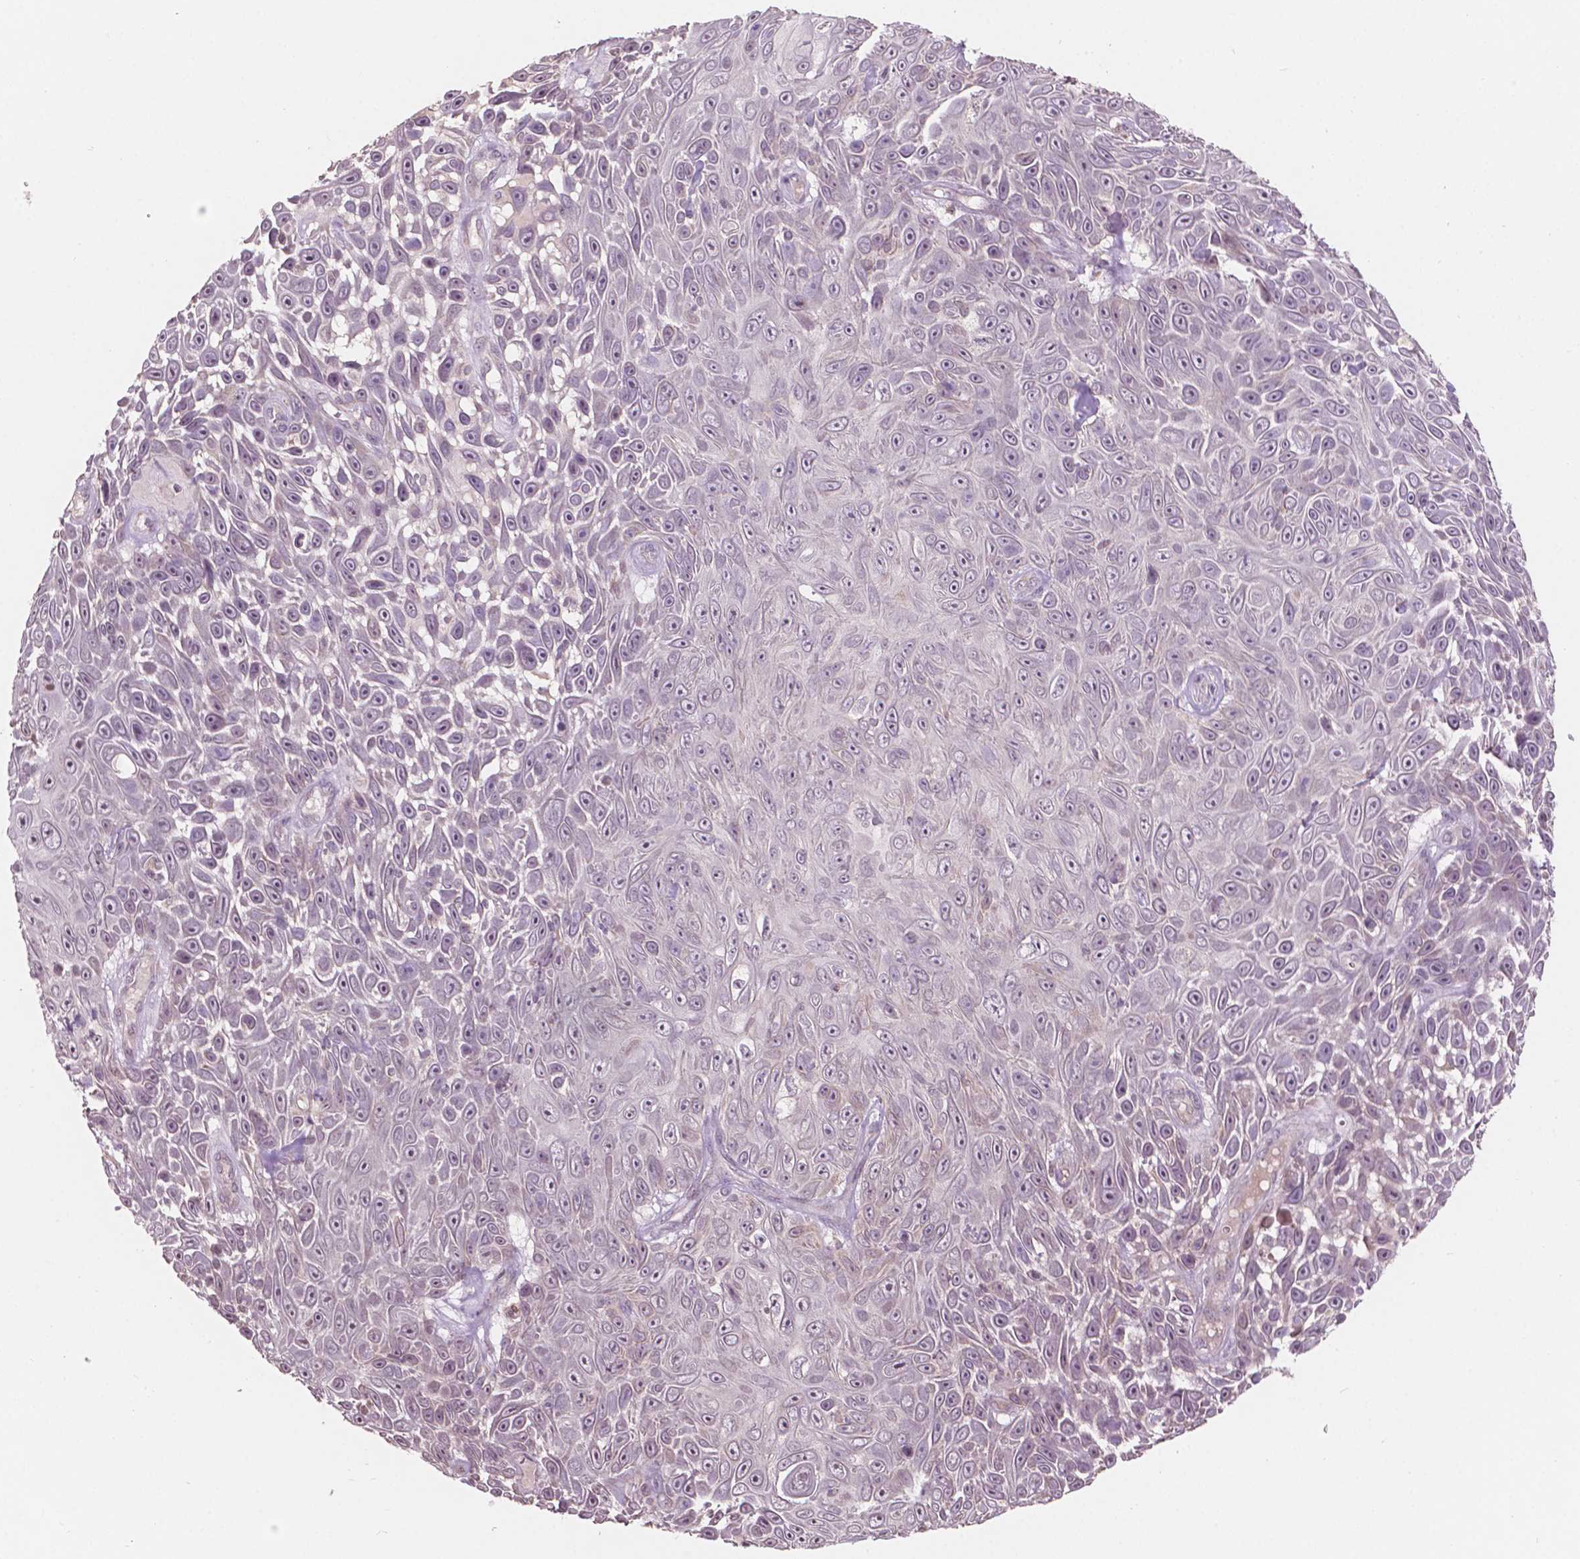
{"staining": {"intensity": "negative", "quantity": "none", "location": "none"}, "tissue": "skin cancer", "cell_type": "Tumor cells", "image_type": "cancer", "snomed": [{"axis": "morphology", "description": "Squamous cell carcinoma, NOS"}, {"axis": "topography", "description": "Skin"}], "caption": "Immunohistochemistry (IHC) histopathology image of neoplastic tissue: skin cancer (squamous cell carcinoma) stained with DAB (3,3'-diaminobenzidine) demonstrates no significant protein staining in tumor cells.", "gene": "NOS1AP", "patient": {"sex": "male", "age": 82}}